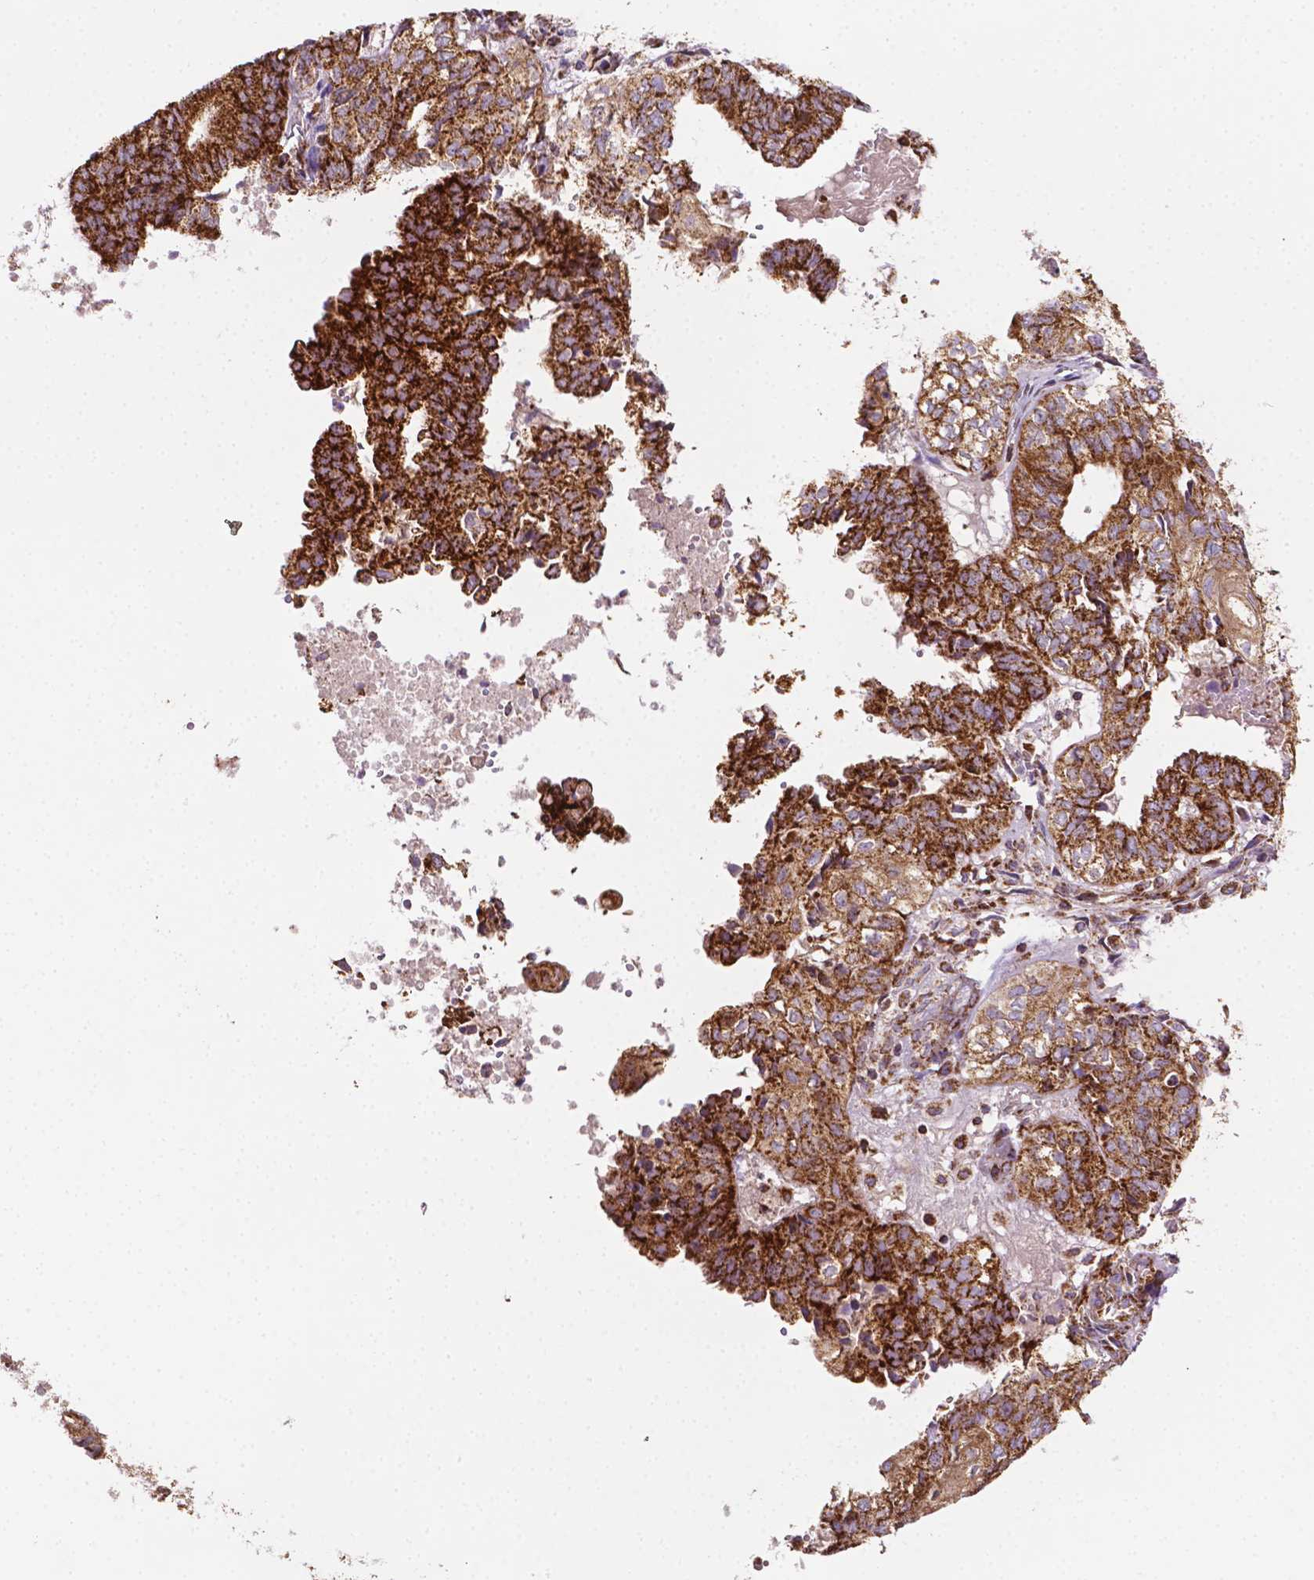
{"staining": {"intensity": "strong", "quantity": ">75%", "location": "cytoplasmic/membranous"}, "tissue": "ovarian cancer", "cell_type": "Tumor cells", "image_type": "cancer", "snomed": [{"axis": "morphology", "description": "Carcinoma, endometroid"}, {"axis": "topography", "description": "Ovary"}], "caption": "Immunohistochemical staining of human ovarian cancer reveals high levels of strong cytoplasmic/membranous positivity in about >75% of tumor cells.", "gene": "ILVBL", "patient": {"sex": "female", "age": 64}}